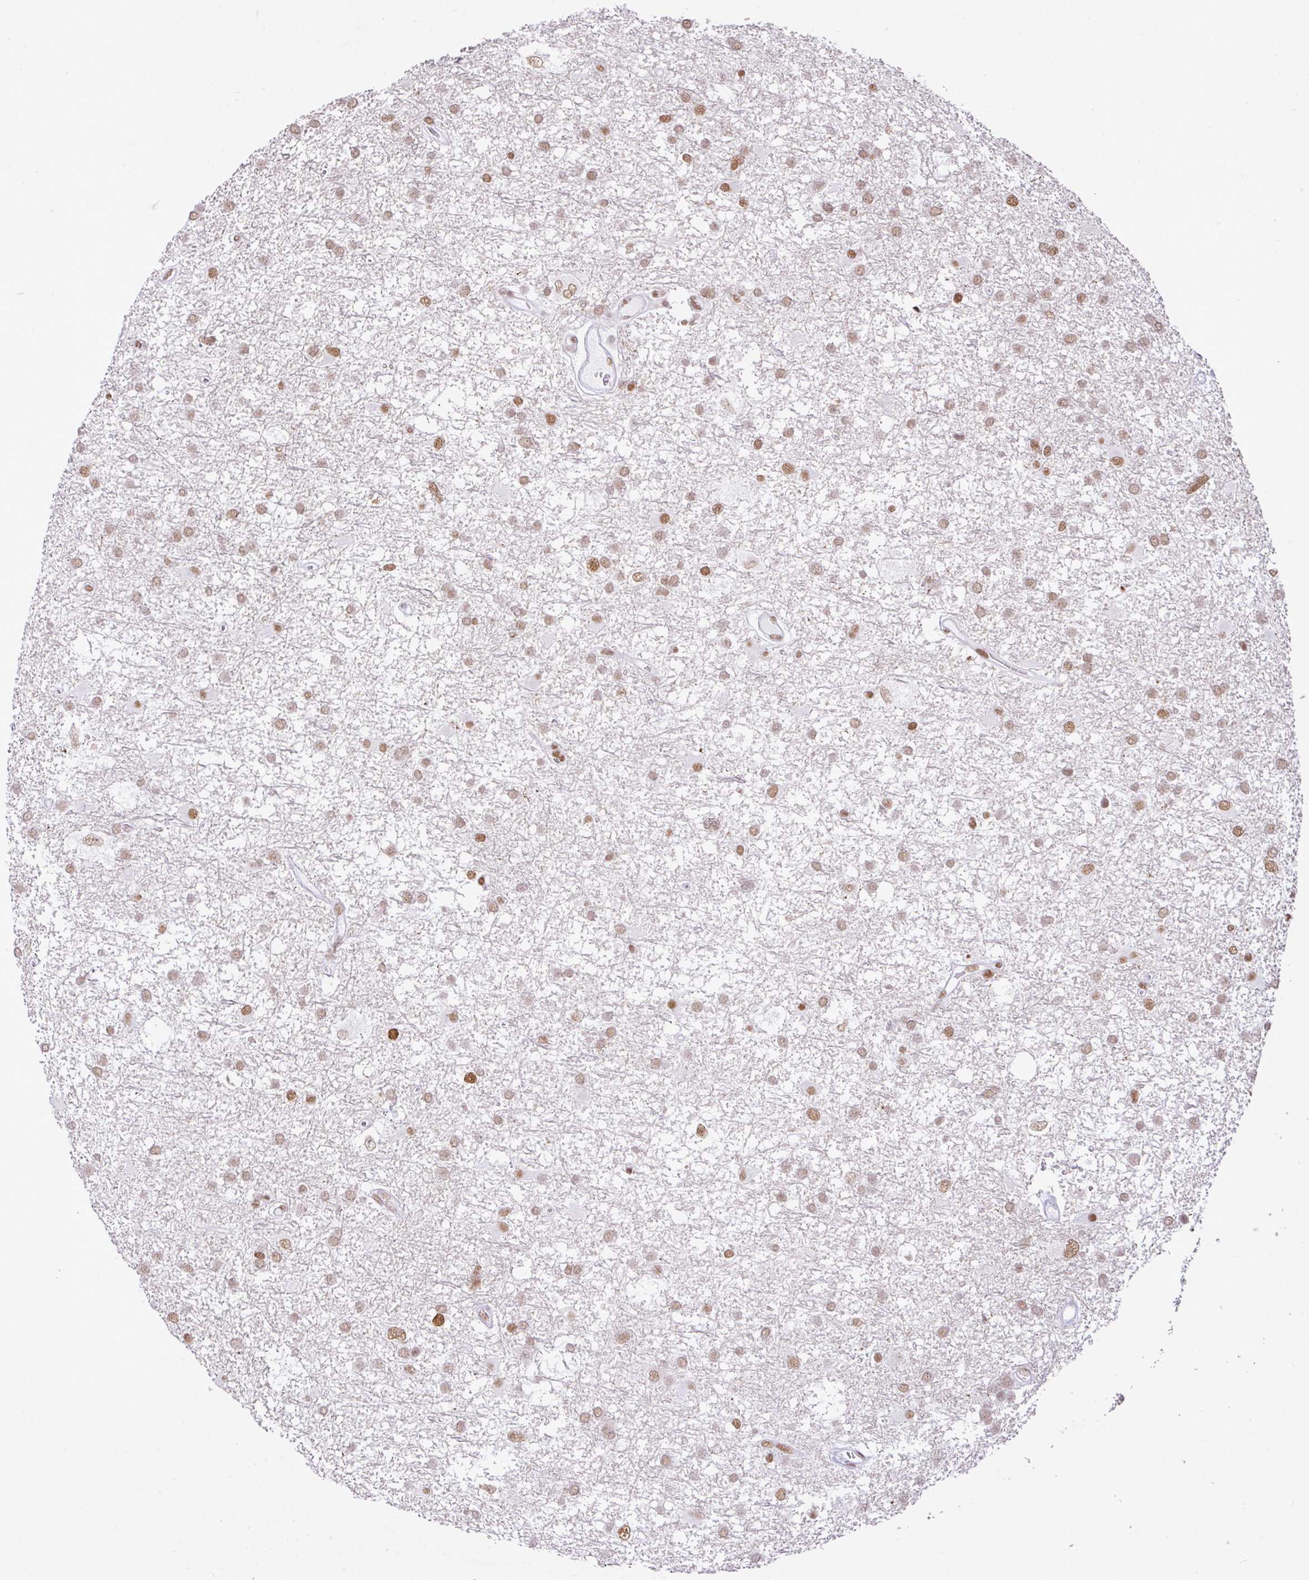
{"staining": {"intensity": "weak", "quantity": ">75%", "location": "nuclear"}, "tissue": "glioma", "cell_type": "Tumor cells", "image_type": "cancer", "snomed": [{"axis": "morphology", "description": "Glioma, malignant, High grade"}, {"axis": "topography", "description": "Brain"}], "caption": "DAB (3,3'-diaminobenzidine) immunohistochemical staining of high-grade glioma (malignant) displays weak nuclear protein expression in approximately >75% of tumor cells.", "gene": "RARG", "patient": {"sex": "male", "age": 61}}